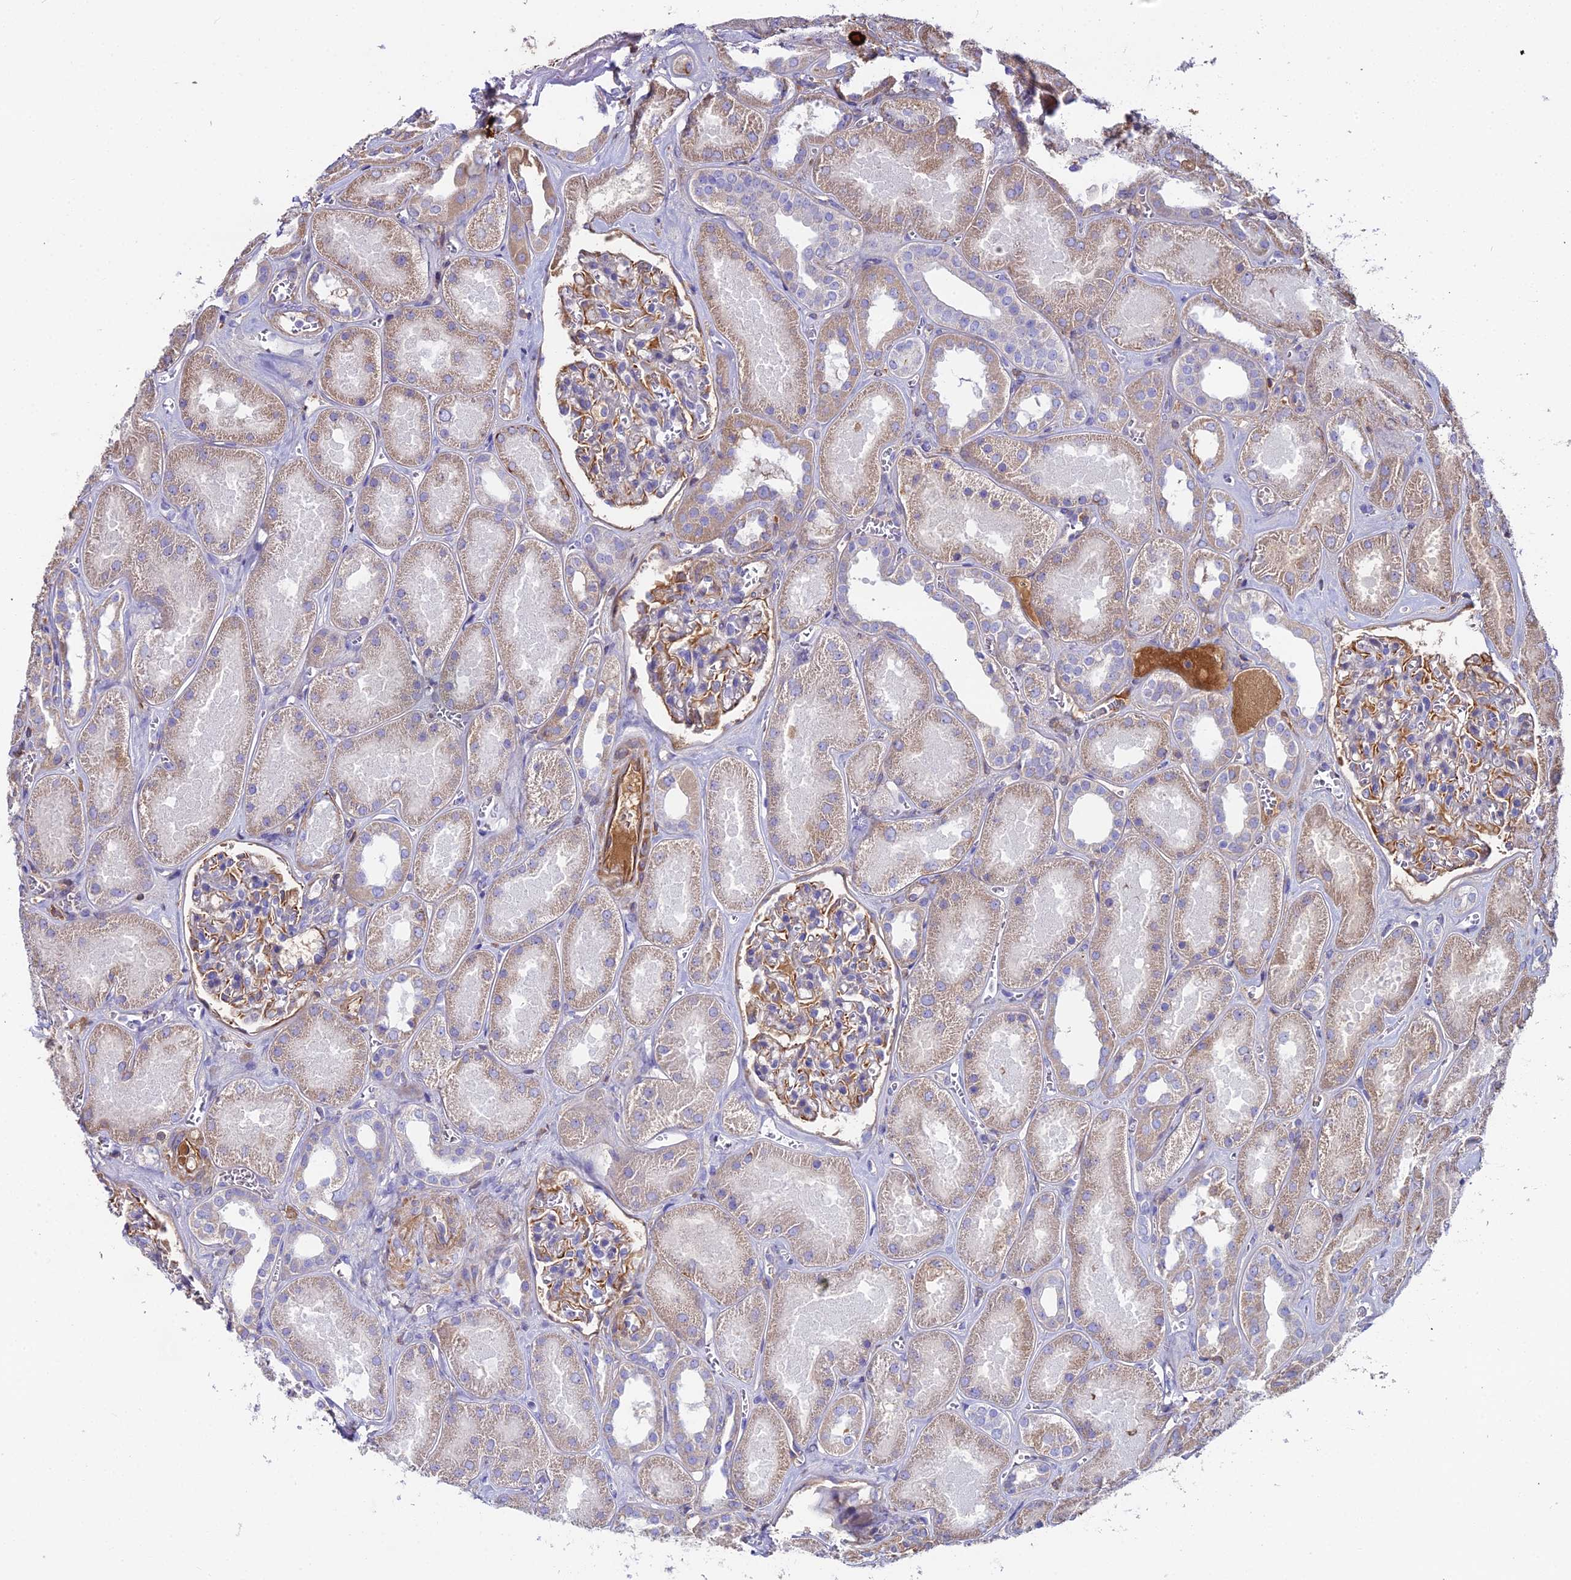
{"staining": {"intensity": "moderate", "quantity": "<25%", "location": "cytoplasmic/membranous"}, "tissue": "kidney", "cell_type": "Cells in glomeruli", "image_type": "normal", "snomed": [{"axis": "morphology", "description": "Normal tissue, NOS"}, {"axis": "morphology", "description": "Adenocarcinoma, NOS"}, {"axis": "topography", "description": "Kidney"}], "caption": "A high-resolution micrograph shows immunohistochemistry staining of unremarkable kidney, which displays moderate cytoplasmic/membranous positivity in about <25% of cells in glomeruli.", "gene": "BEX4", "patient": {"sex": "female", "age": 68}}